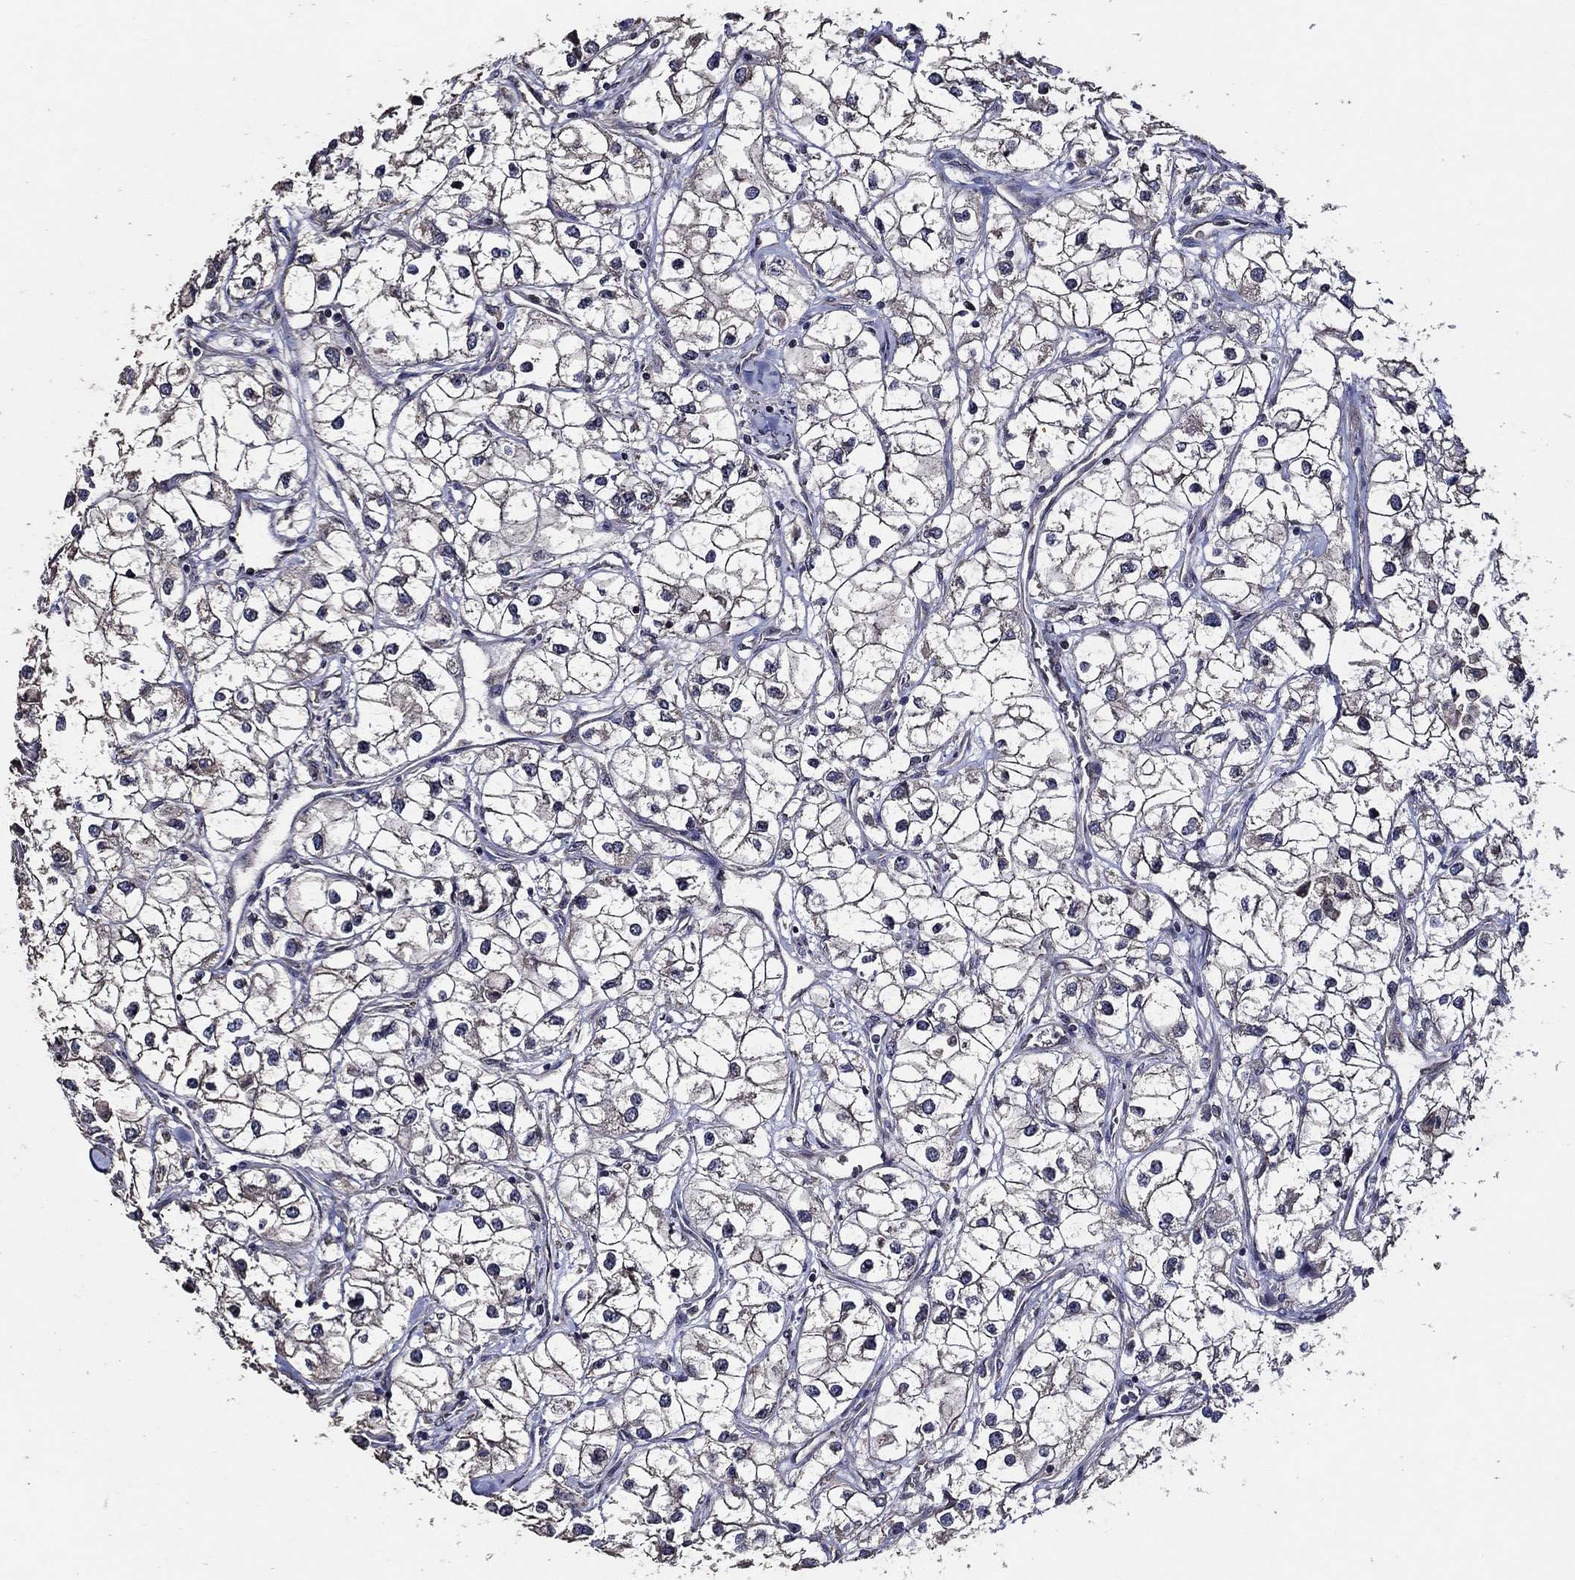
{"staining": {"intensity": "negative", "quantity": "none", "location": "none"}, "tissue": "renal cancer", "cell_type": "Tumor cells", "image_type": "cancer", "snomed": [{"axis": "morphology", "description": "Adenocarcinoma, NOS"}, {"axis": "topography", "description": "Kidney"}], "caption": "Photomicrograph shows no significant protein staining in tumor cells of adenocarcinoma (renal).", "gene": "HAP1", "patient": {"sex": "male", "age": 59}}